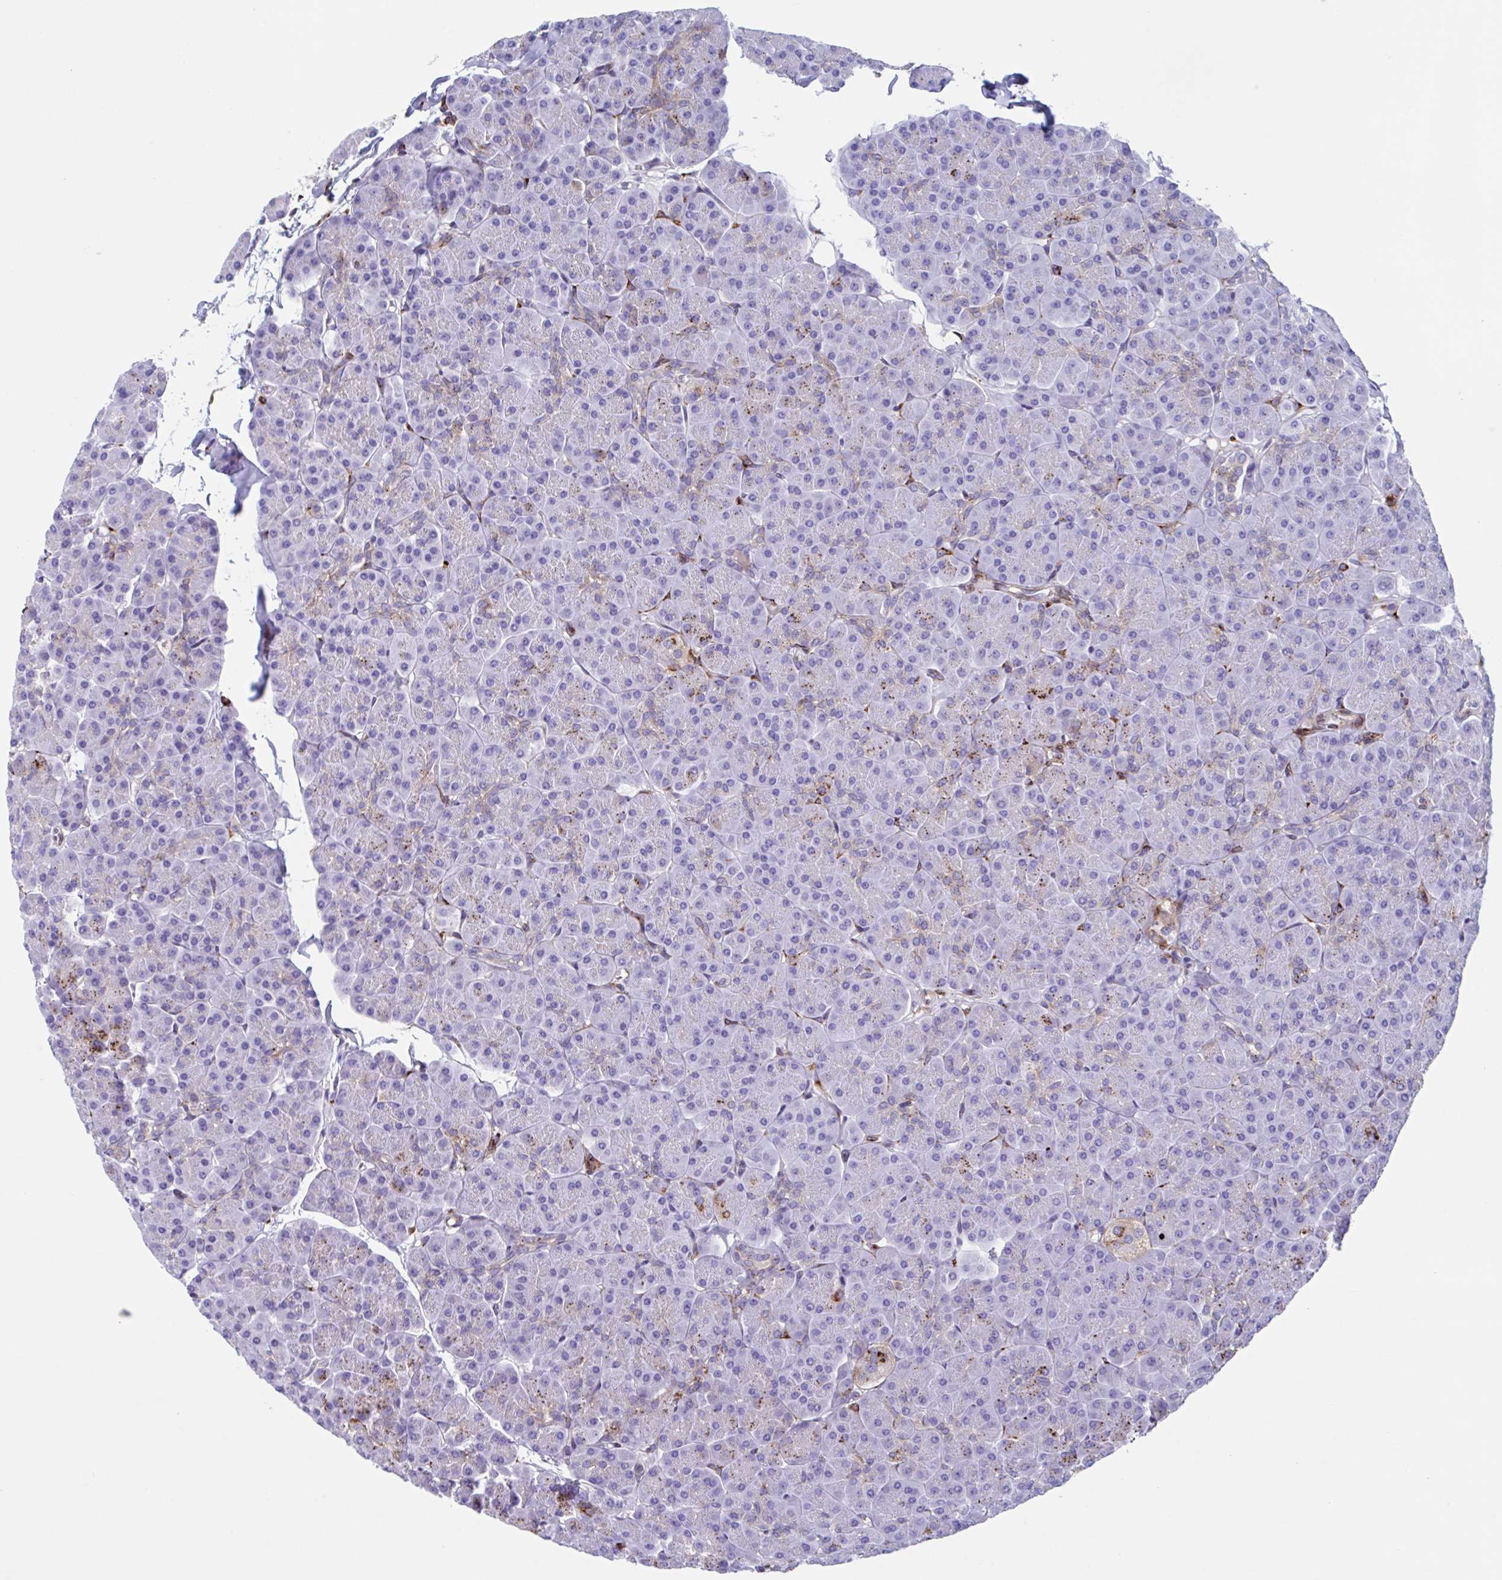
{"staining": {"intensity": "weak", "quantity": "<25%", "location": "cytoplasmic/membranous"}, "tissue": "pancreas", "cell_type": "Exocrine glandular cells", "image_type": "normal", "snomed": [{"axis": "morphology", "description": "Normal tissue, NOS"}, {"axis": "topography", "description": "Pancreas"}, {"axis": "topography", "description": "Peripheral nerve tissue"}], "caption": "Benign pancreas was stained to show a protein in brown. There is no significant staining in exocrine glandular cells.", "gene": "RFK", "patient": {"sex": "male", "age": 54}}